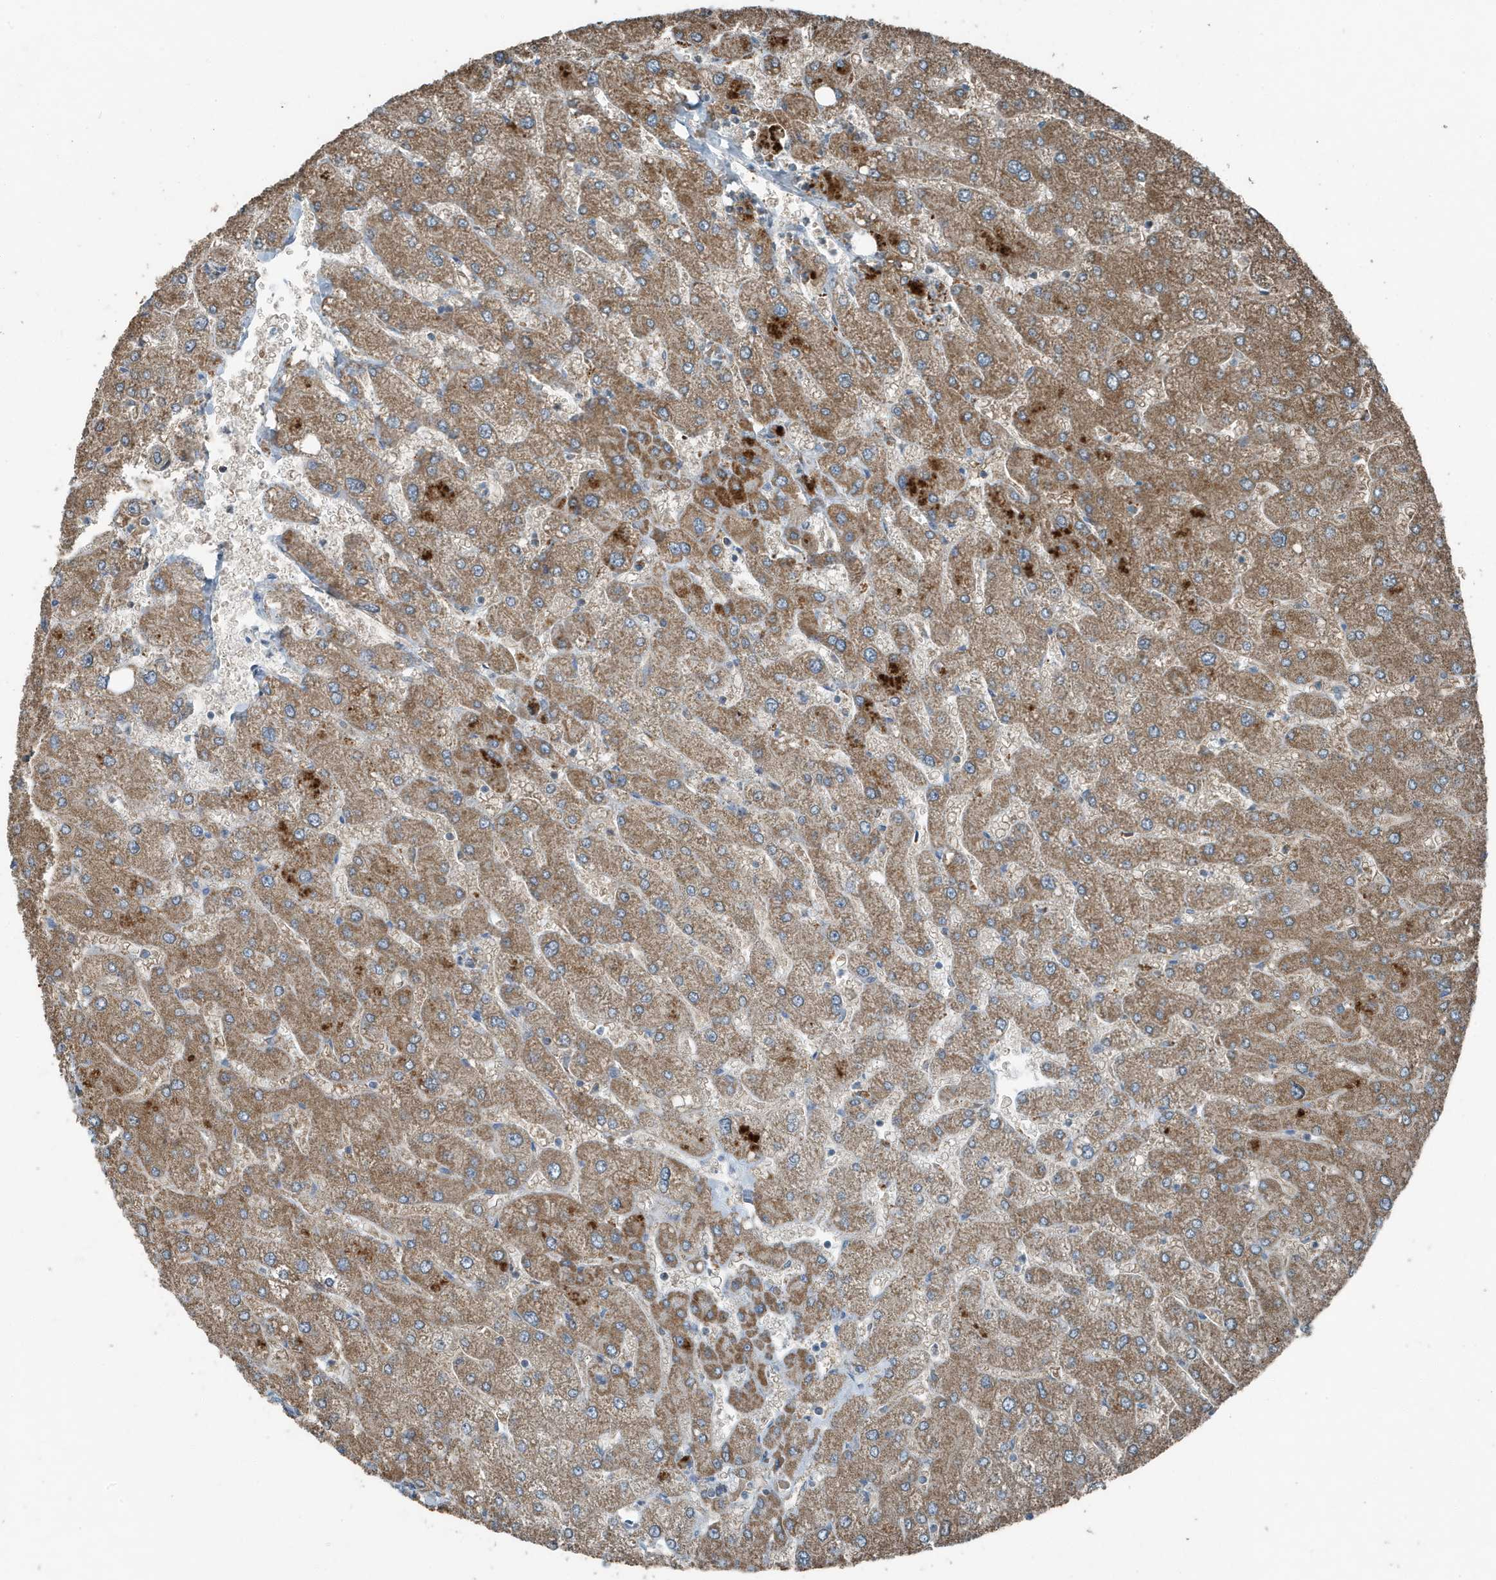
{"staining": {"intensity": "weak", "quantity": "25%-75%", "location": "cytoplasmic/membranous"}, "tissue": "liver", "cell_type": "Cholangiocytes", "image_type": "normal", "snomed": [{"axis": "morphology", "description": "Normal tissue, NOS"}, {"axis": "topography", "description": "Liver"}], "caption": "Liver stained with DAB (3,3'-diaminobenzidine) immunohistochemistry (IHC) exhibits low levels of weak cytoplasmic/membranous staining in approximately 25%-75% of cholangiocytes.", "gene": "MT", "patient": {"sex": "male", "age": 55}}